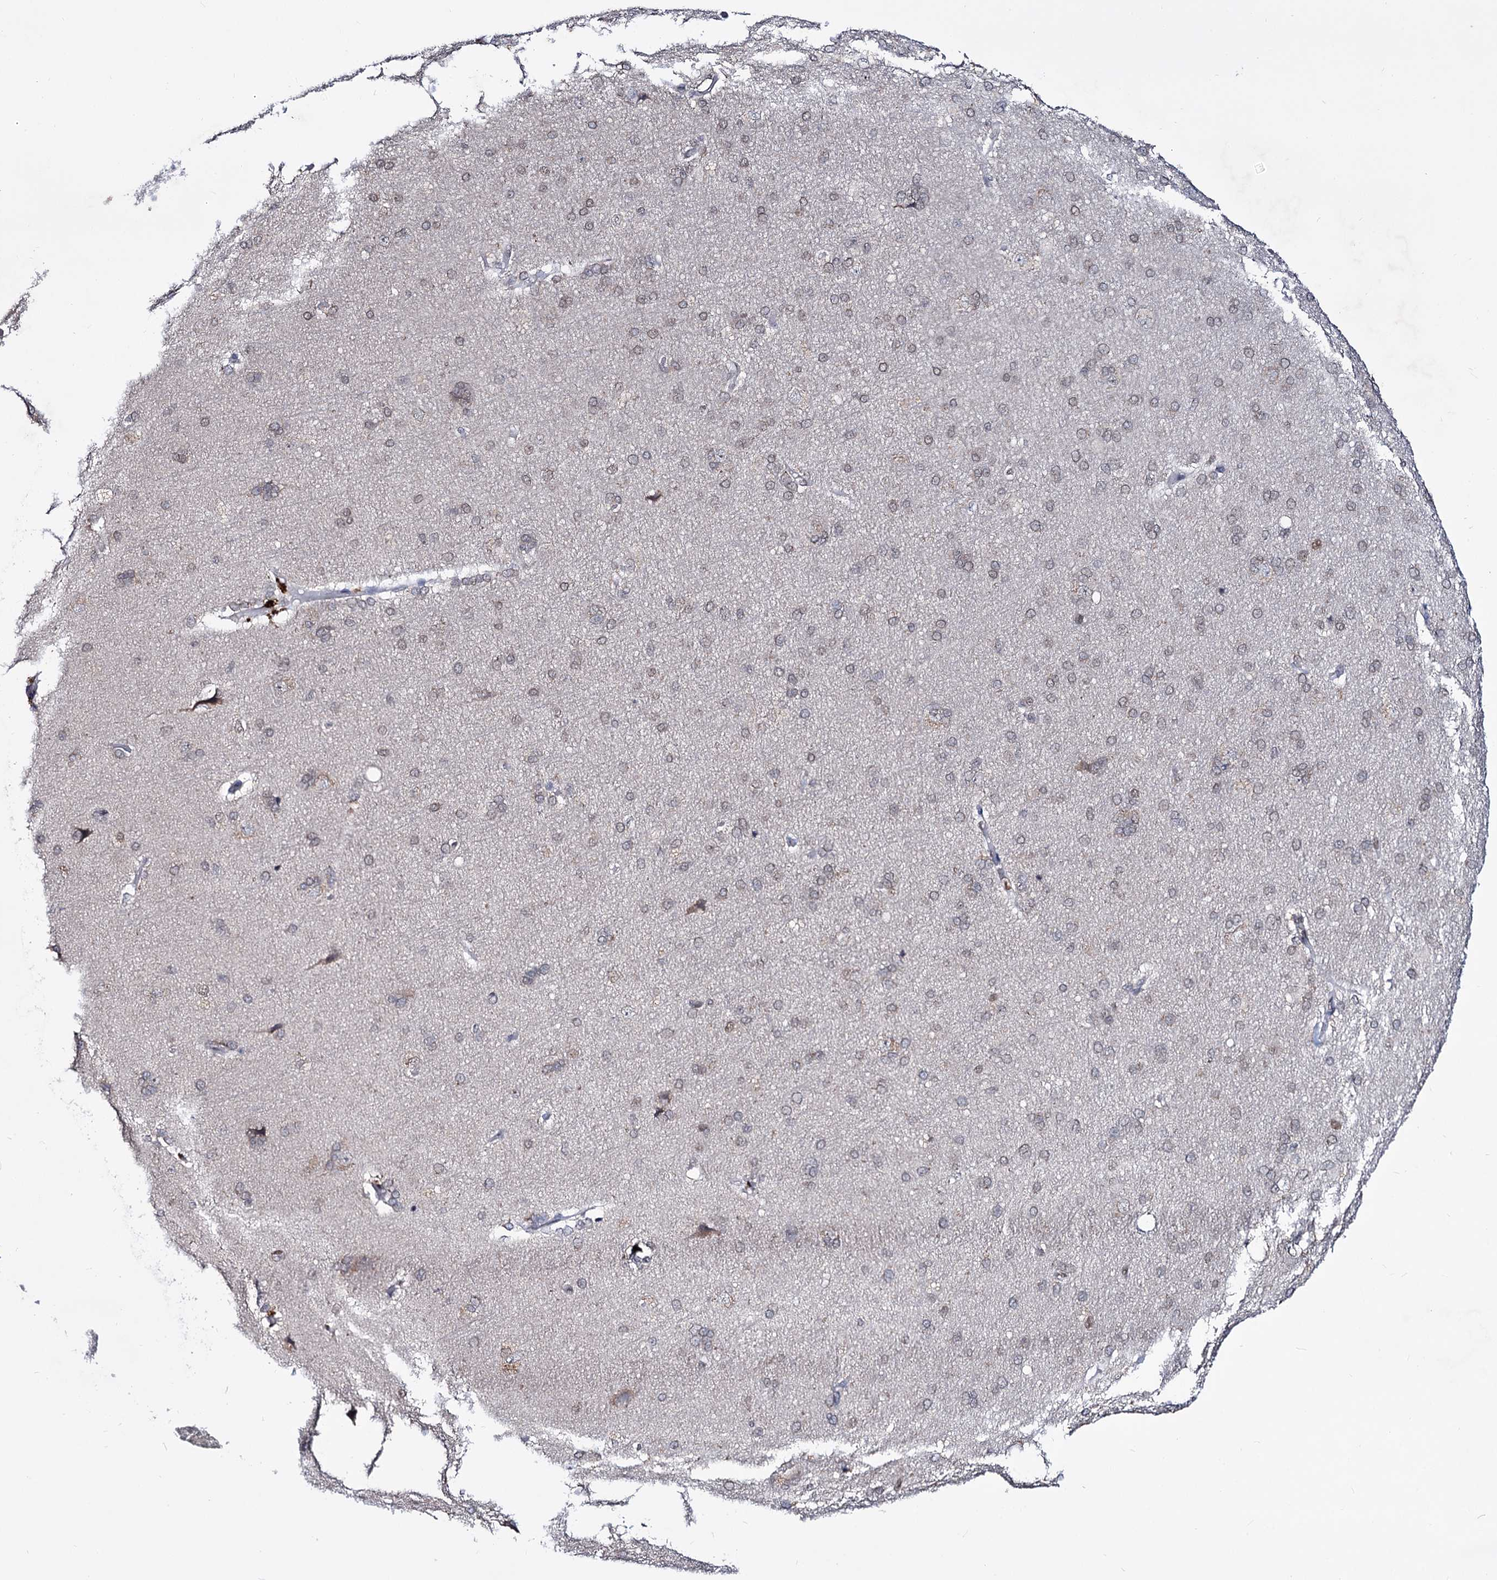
{"staining": {"intensity": "negative", "quantity": "none", "location": "none"}, "tissue": "cerebral cortex", "cell_type": "Endothelial cells", "image_type": "normal", "snomed": [{"axis": "morphology", "description": "Normal tissue, NOS"}, {"axis": "topography", "description": "Cerebral cortex"}], "caption": "DAB (3,3'-diaminobenzidine) immunohistochemical staining of benign cerebral cortex demonstrates no significant positivity in endothelial cells.", "gene": "SMCHD1", "patient": {"sex": "male", "age": 62}}